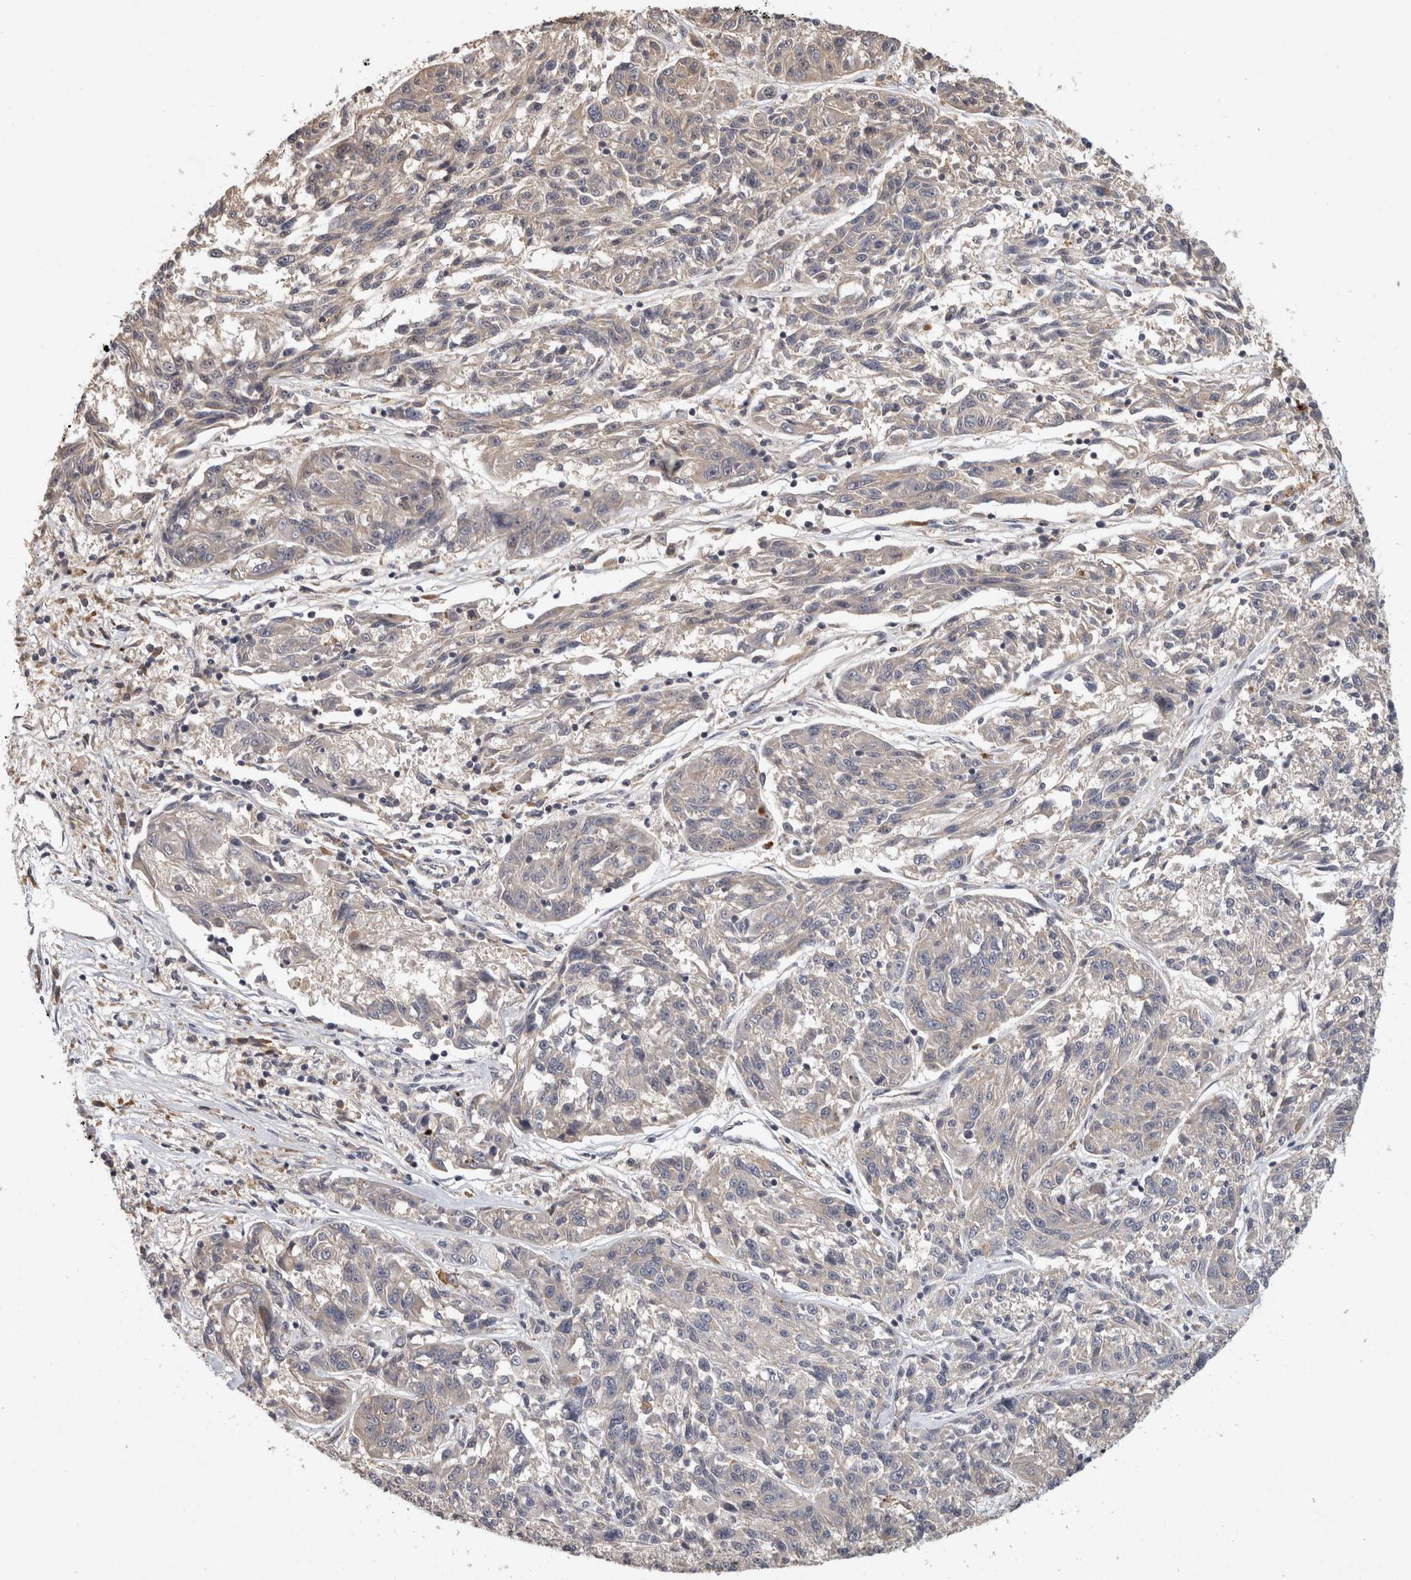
{"staining": {"intensity": "negative", "quantity": "none", "location": "none"}, "tissue": "melanoma", "cell_type": "Tumor cells", "image_type": "cancer", "snomed": [{"axis": "morphology", "description": "Malignant melanoma, NOS"}, {"axis": "topography", "description": "Skin"}], "caption": "Human malignant melanoma stained for a protein using IHC reveals no staining in tumor cells.", "gene": "ACAT2", "patient": {"sex": "male", "age": 53}}